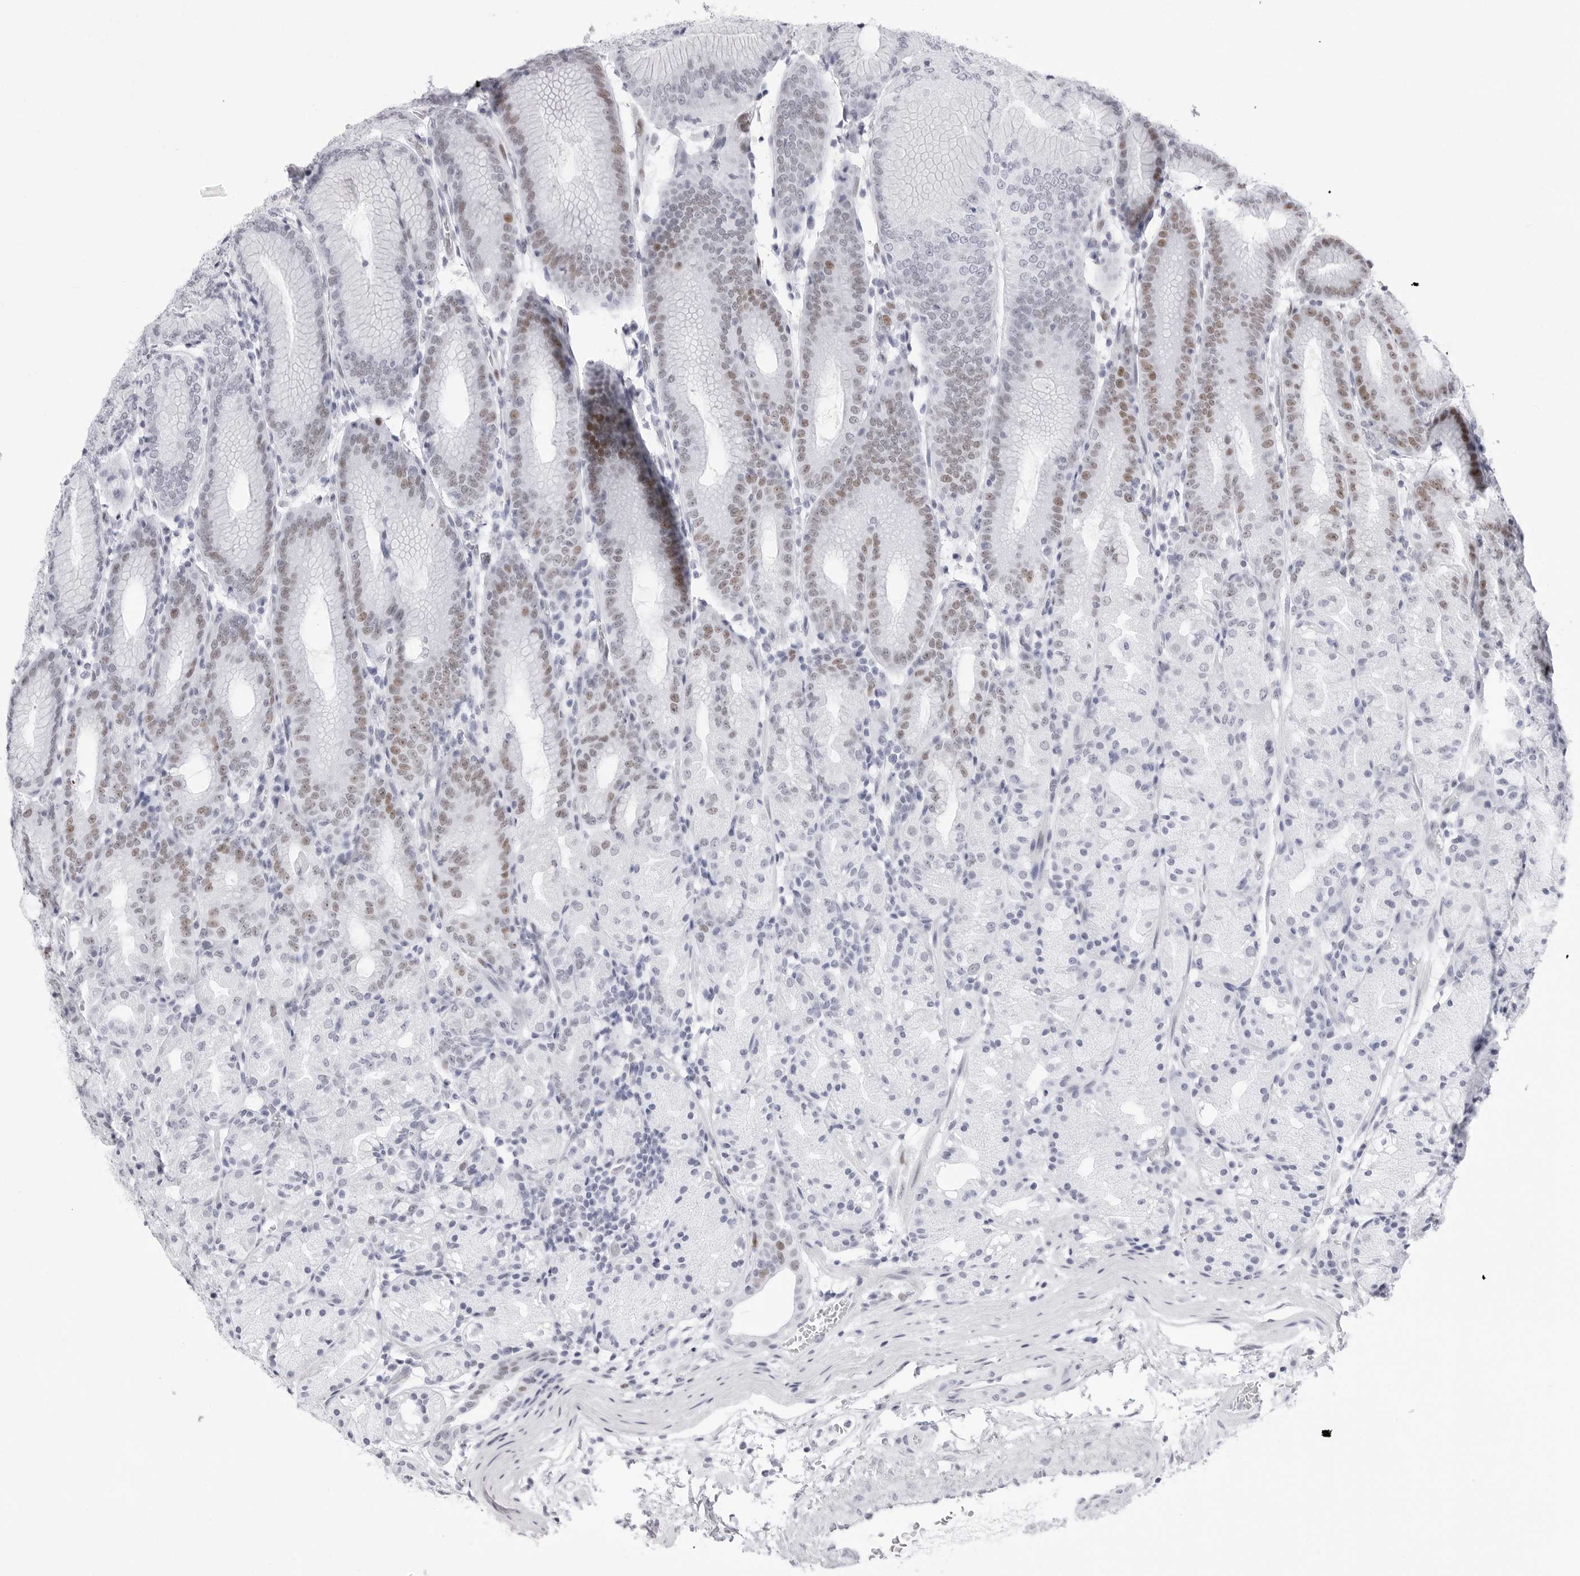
{"staining": {"intensity": "moderate", "quantity": "<25%", "location": "nuclear"}, "tissue": "stomach", "cell_type": "Glandular cells", "image_type": "normal", "snomed": [{"axis": "morphology", "description": "Normal tissue, NOS"}, {"axis": "topography", "description": "Stomach, upper"}], "caption": "IHC histopathology image of benign stomach stained for a protein (brown), which demonstrates low levels of moderate nuclear positivity in approximately <25% of glandular cells.", "gene": "NASP", "patient": {"sex": "male", "age": 48}}